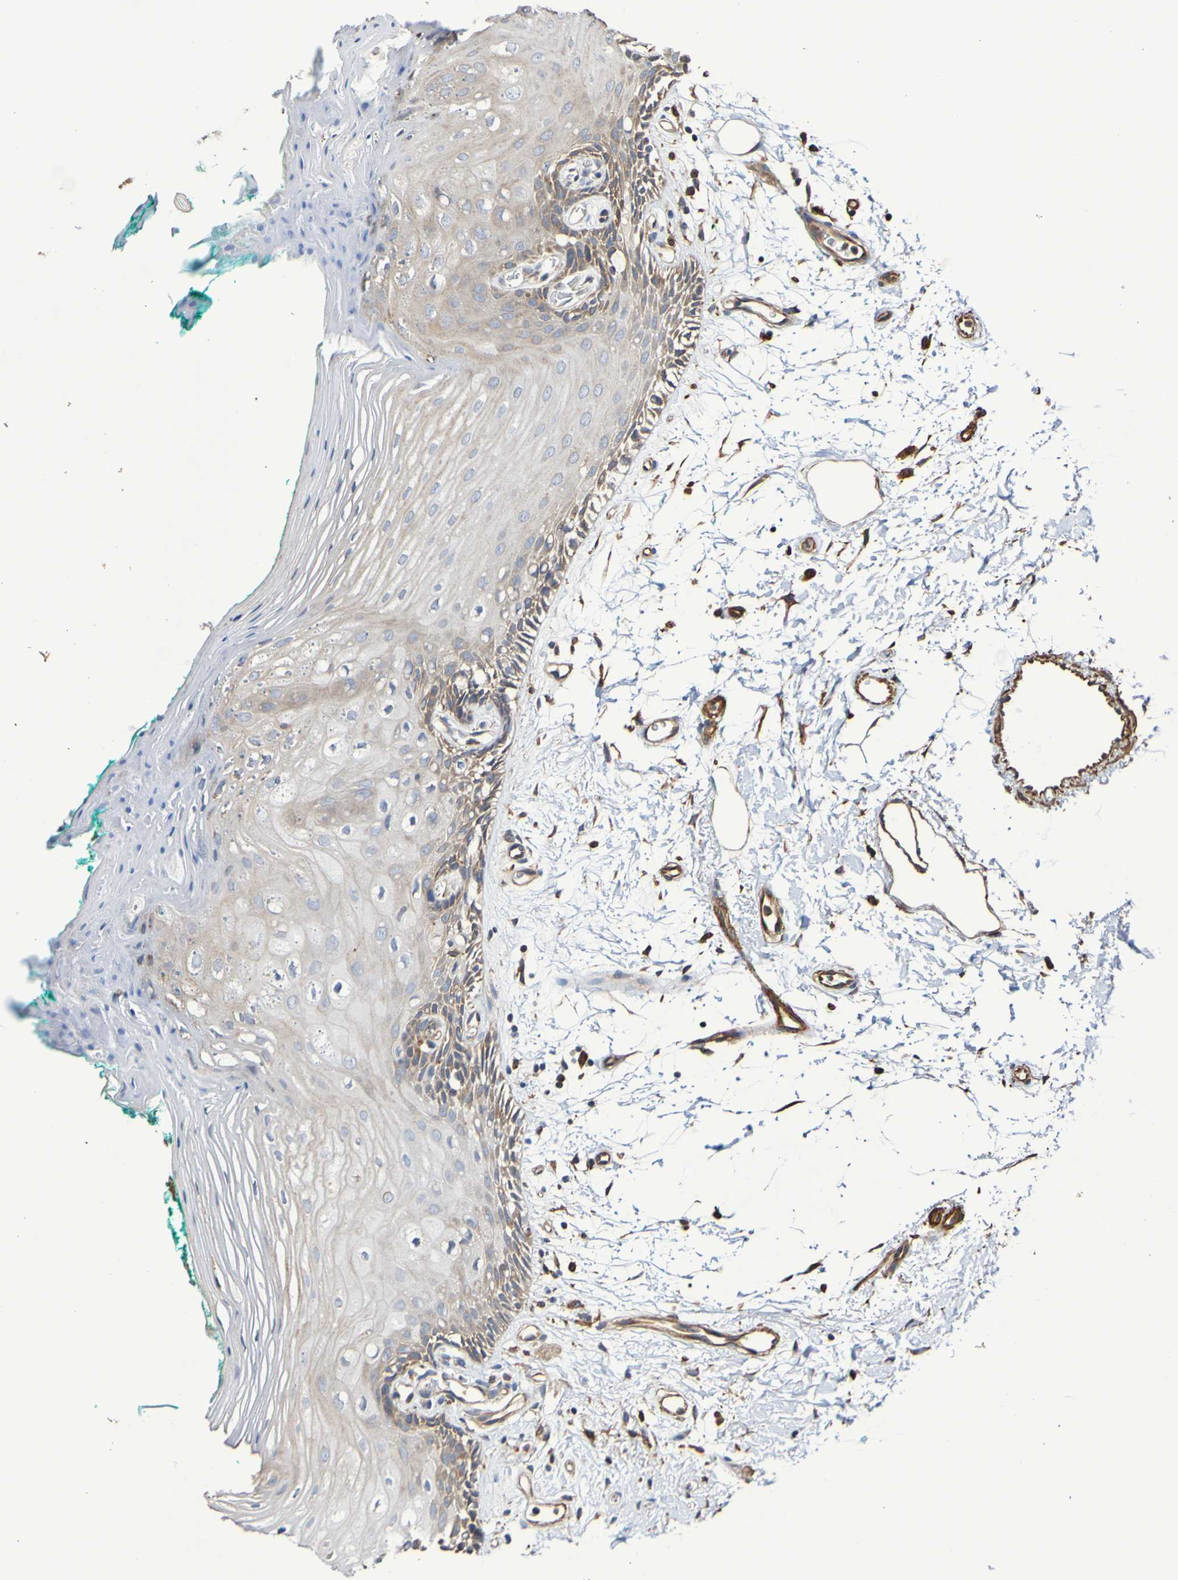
{"staining": {"intensity": "weak", "quantity": "<25%", "location": "cytoplasmic/membranous"}, "tissue": "oral mucosa", "cell_type": "Squamous epithelial cells", "image_type": "normal", "snomed": [{"axis": "morphology", "description": "Normal tissue, NOS"}, {"axis": "topography", "description": "Skeletal muscle"}, {"axis": "topography", "description": "Oral tissue"}, {"axis": "topography", "description": "Peripheral nerve tissue"}], "caption": "This is a photomicrograph of immunohistochemistry (IHC) staining of unremarkable oral mucosa, which shows no staining in squamous epithelial cells.", "gene": "RAB11A", "patient": {"sex": "female", "age": 84}}